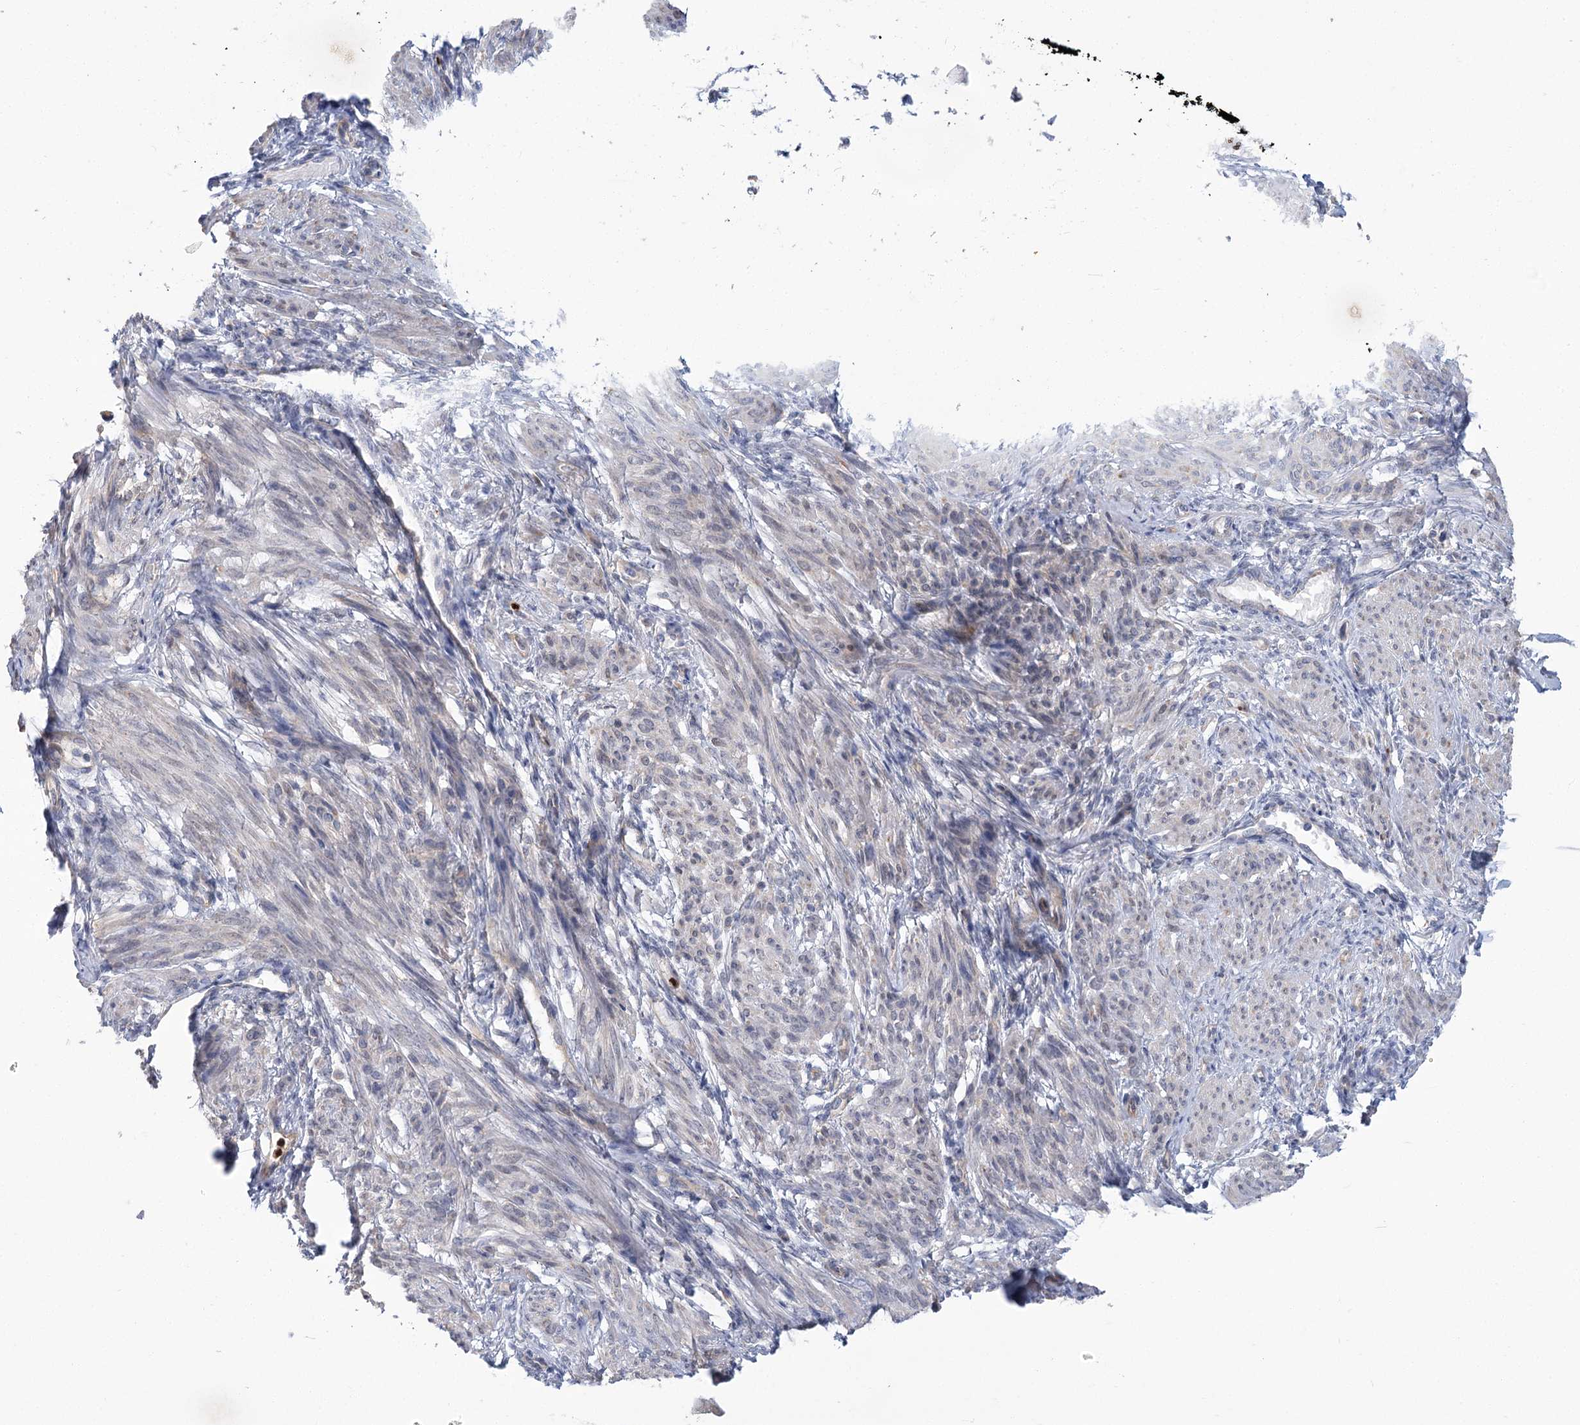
{"staining": {"intensity": "negative", "quantity": "none", "location": "none"}, "tissue": "smooth muscle", "cell_type": "Smooth muscle cells", "image_type": "normal", "snomed": [{"axis": "morphology", "description": "Normal tissue, NOS"}, {"axis": "topography", "description": "Smooth muscle"}], "caption": "Immunohistochemistry micrograph of unremarkable smooth muscle: human smooth muscle stained with DAB exhibits no significant protein staining in smooth muscle cells. The staining was performed using DAB to visualize the protein expression in brown, while the nuclei were stained in blue with hematoxylin (Magnification: 20x).", "gene": "THAP6", "patient": {"sex": "female", "age": 39}}